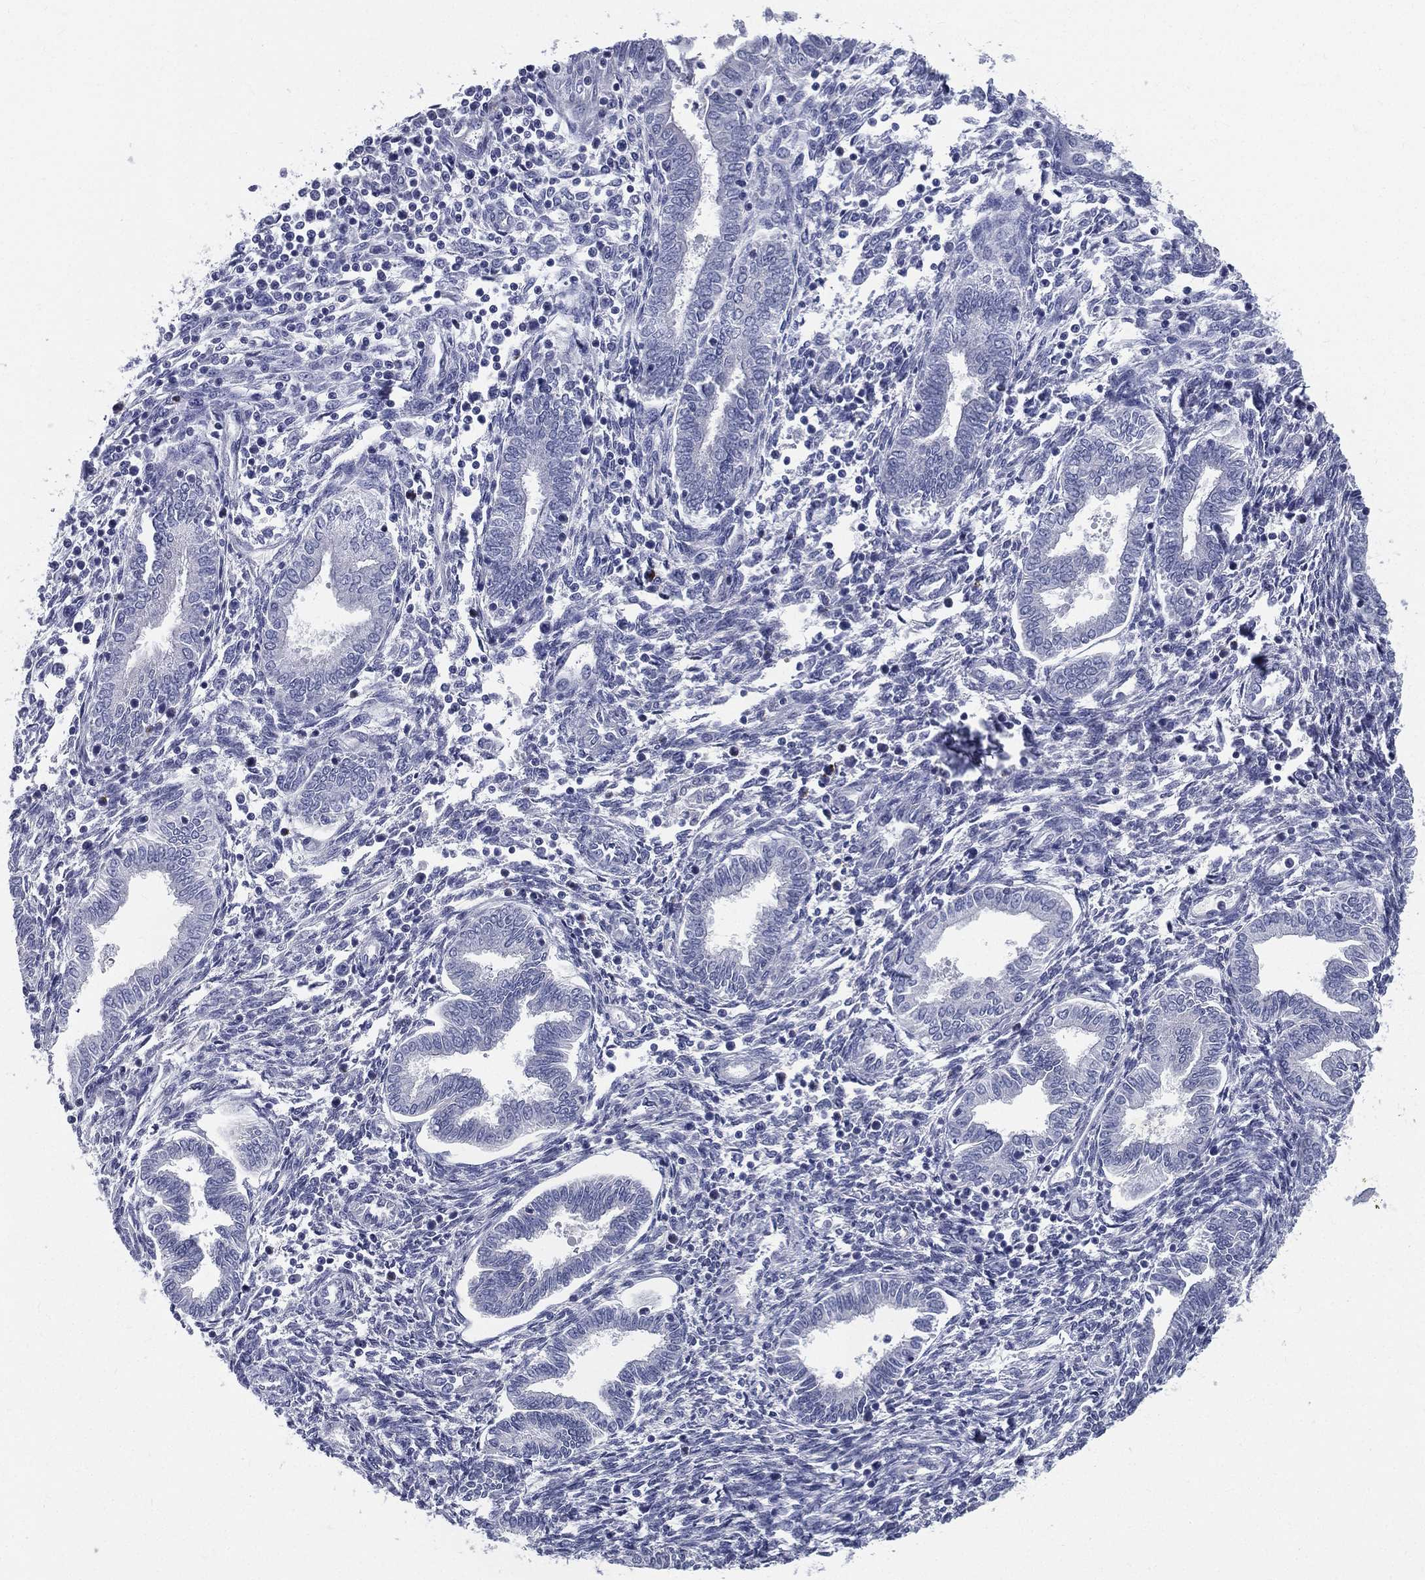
{"staining": {"intensity": "negative", "quantity": "none", "location": "none"}, "tissue": "endometrium", "cell_type": "Cells in endometrial stroma", "image_type": "normal", "snomed": [{"axis": "morphology", "description": "Normal tissue, NOS"}, {"axis": "topography", "description": "Endometrium"}], "caption": "Immunohistochemistry photomicrograph of unremarkable endometrium stained for a protein (brown), which demonstrates no expression in cells in endometrial stroma. (Brightfield microscopy of DAB (3,3'-diaminobenzidine) immunohistochemistry (IHC) at high magnification).", "gene": "DEFB121", "patient": {"sex": "female", "age": 42}}